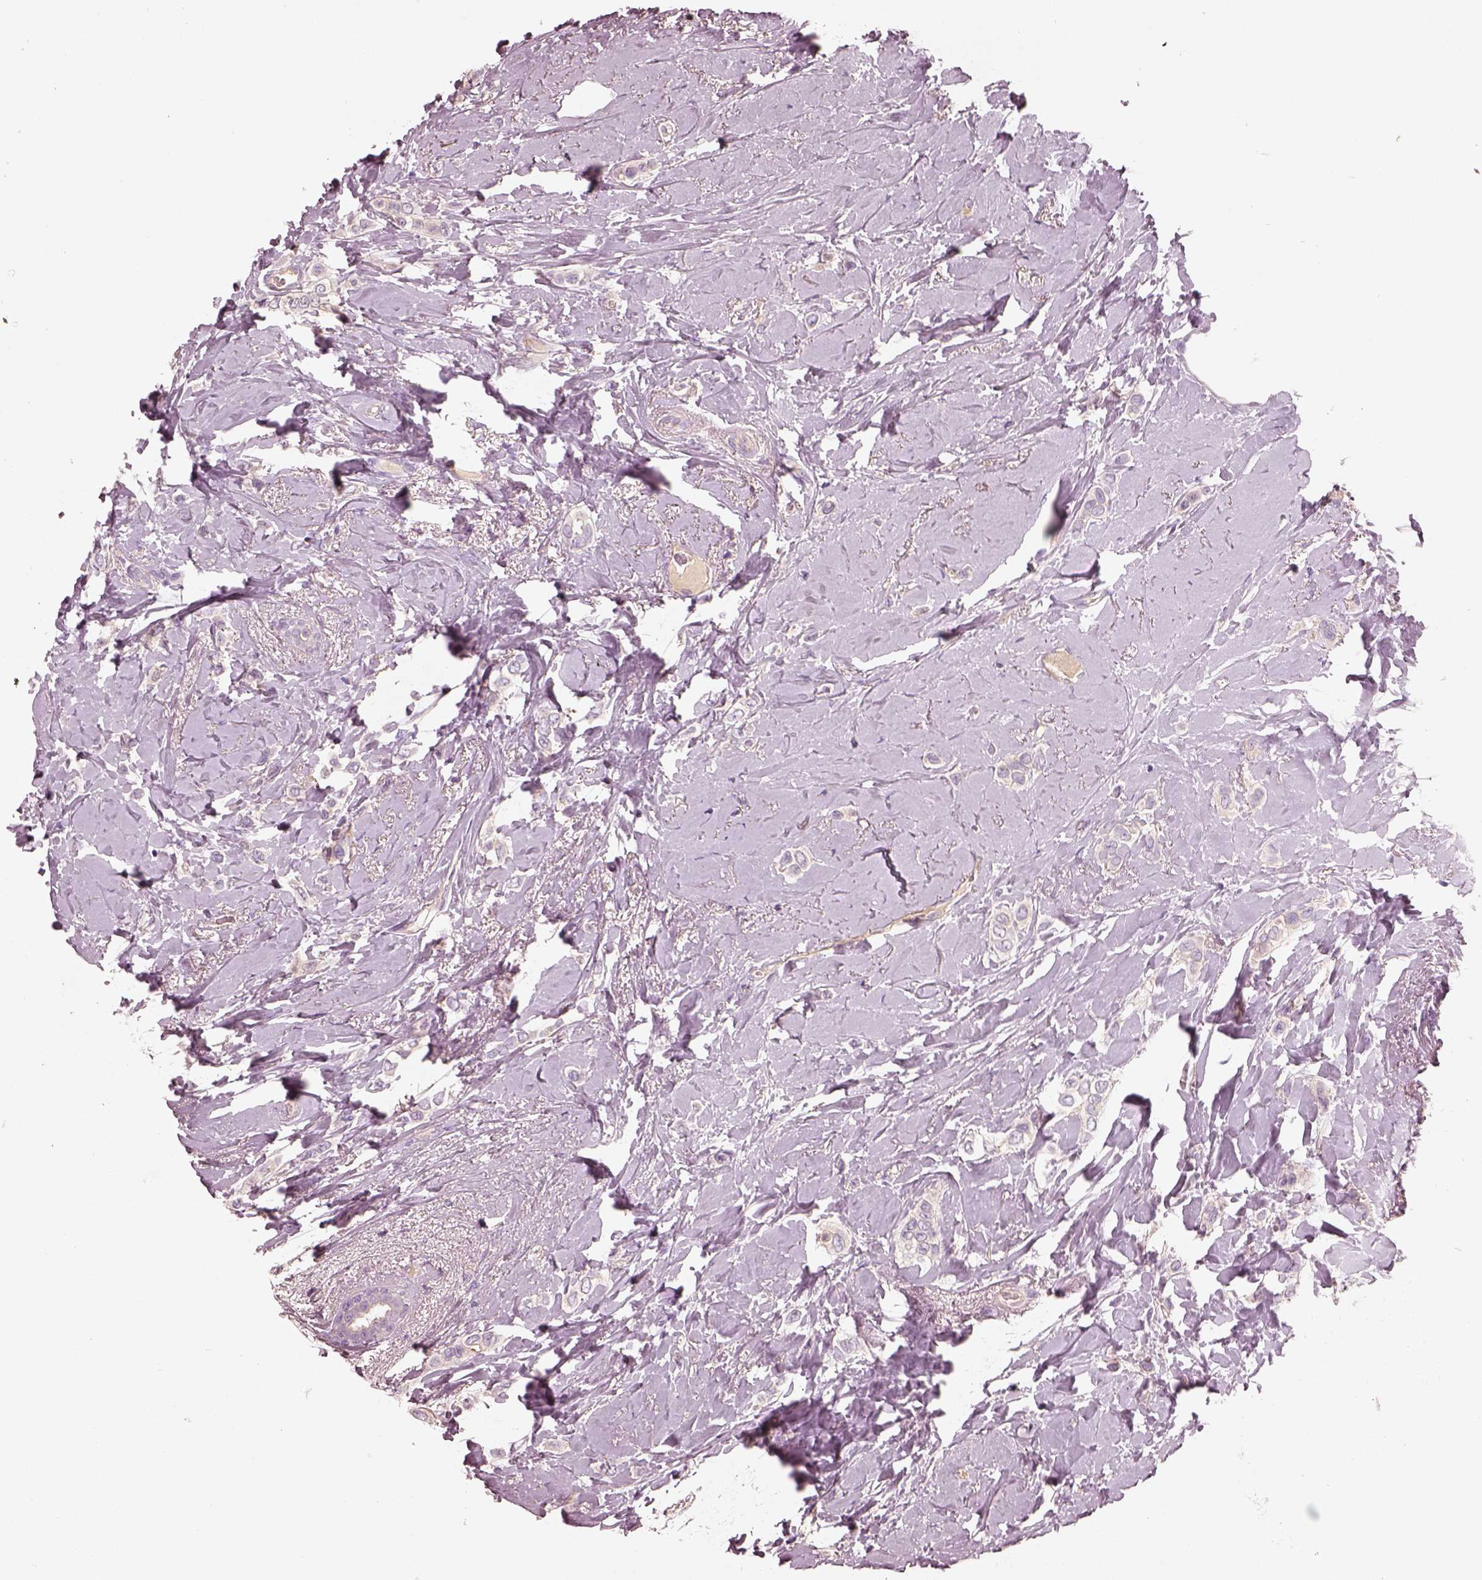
{"staining": {"intensity": "negative", "quantity": "none", "location": "none"}, "tissue": "breast cancer", "cell_type": "Tumor cells", "image_type": "cancer", "snomed": [{"axis": "morphology", "description": "Lobular carcinoma"}, {"axis": "topography", "description": "Breast"}], "caption": "The histopathology image exhibits no significant staining in tumor cells of breast cancer. (DAB (3,3'-diaminobenzidine) IHC with hematoxylin counter stain).", "gene": "IGLL1", "patient": {"sex": "female", "age": 66}}